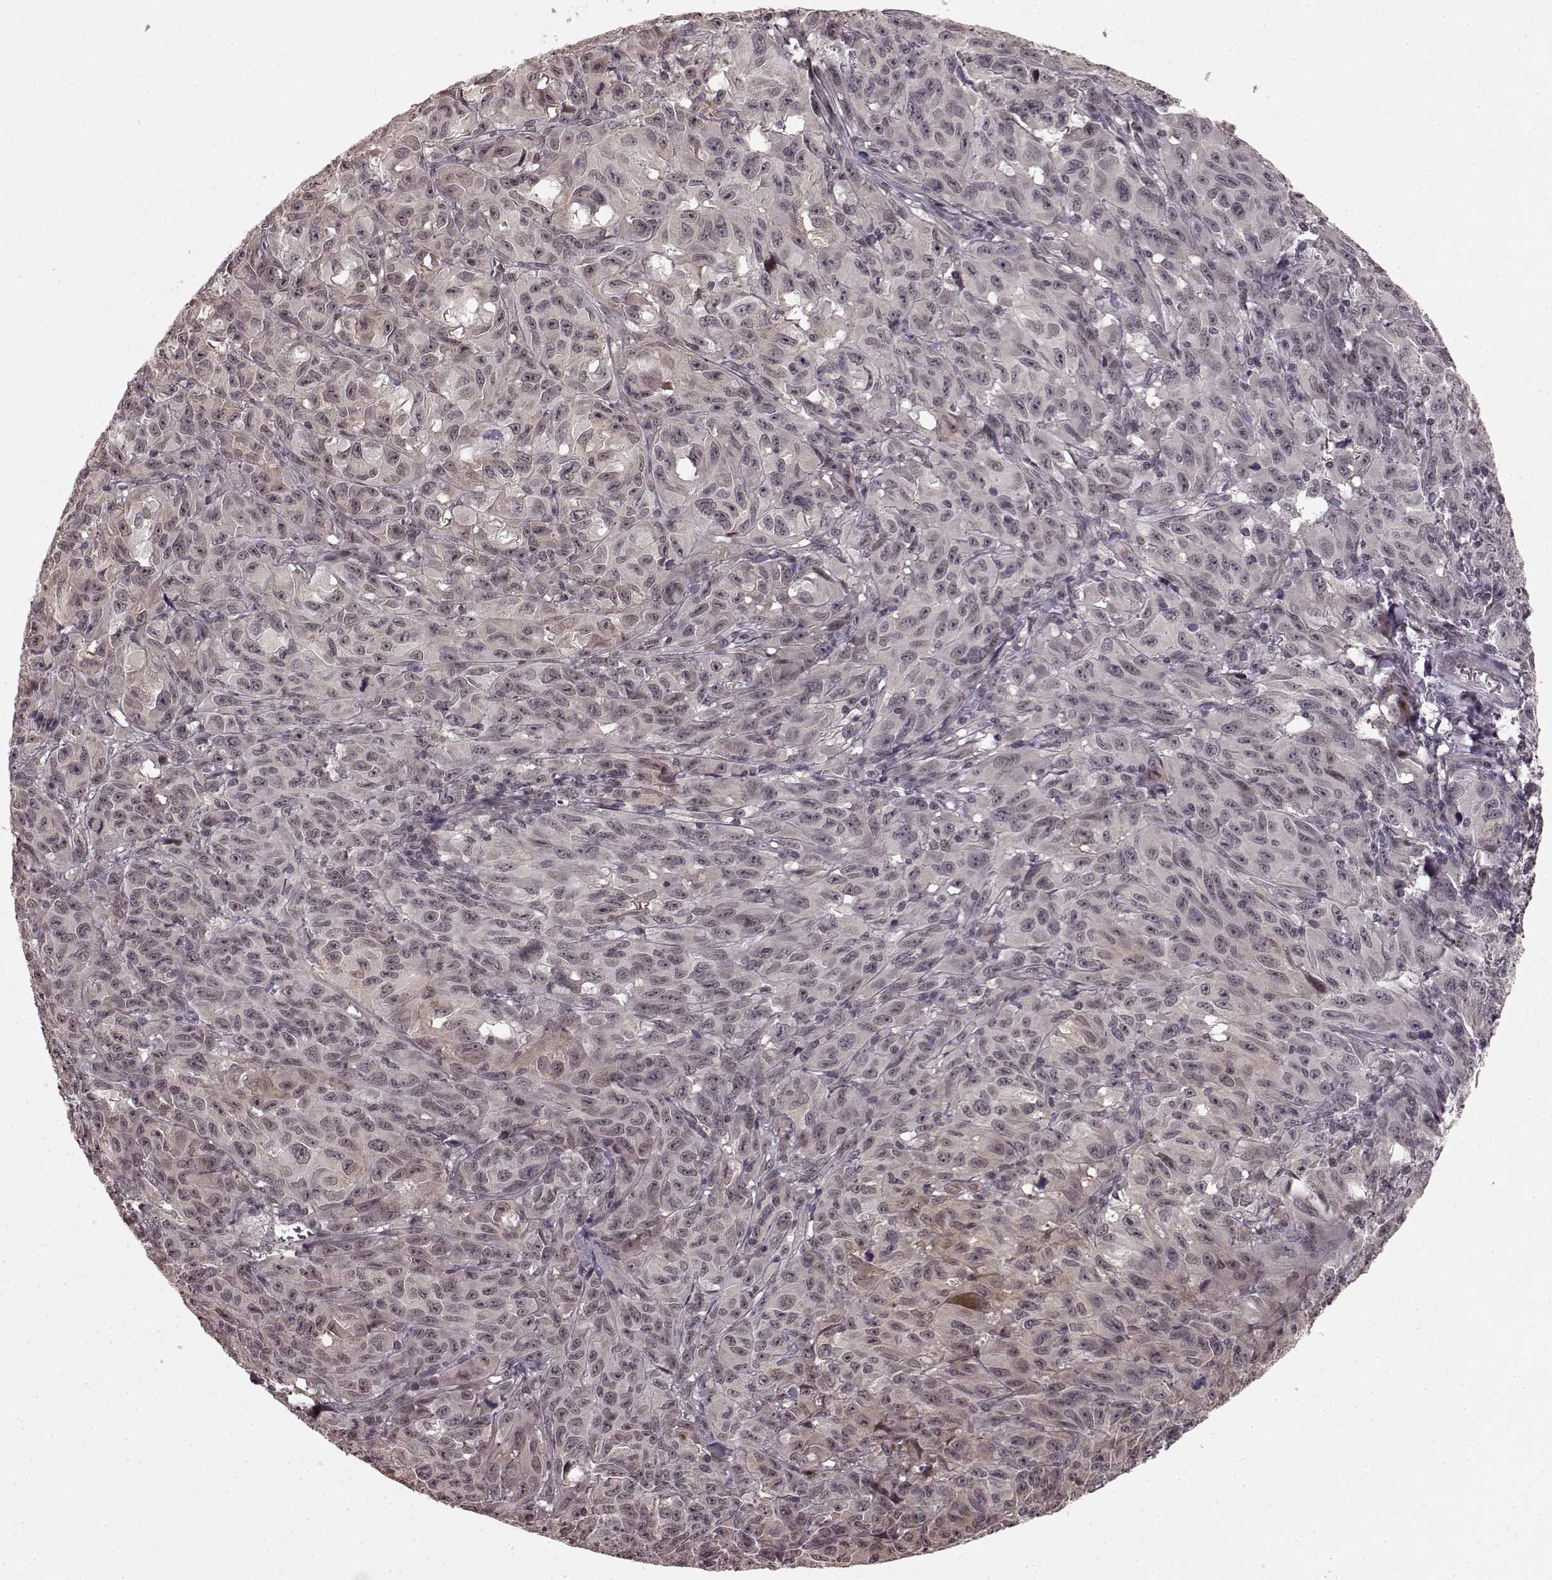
{"staining": {"intensity": "negative", "quantity": "none", "location": "none"}, "tissue": "melanoma", "cell_type": "Tumor cells", "image_type": "cancer", "snomed": [{"axis": "morphology", "description": "Malignant melanoma, NOS"}, {"axis": "topography", "description": "Vulva, labia, clitoris and Bartholin´s gland, NO"}], "caption": "Protein analysis of malignant melanoma exhibits no significant positivity in tumor cells.", "gene": "PLCB4", "patient": {"sex": "female", "age": 75}}